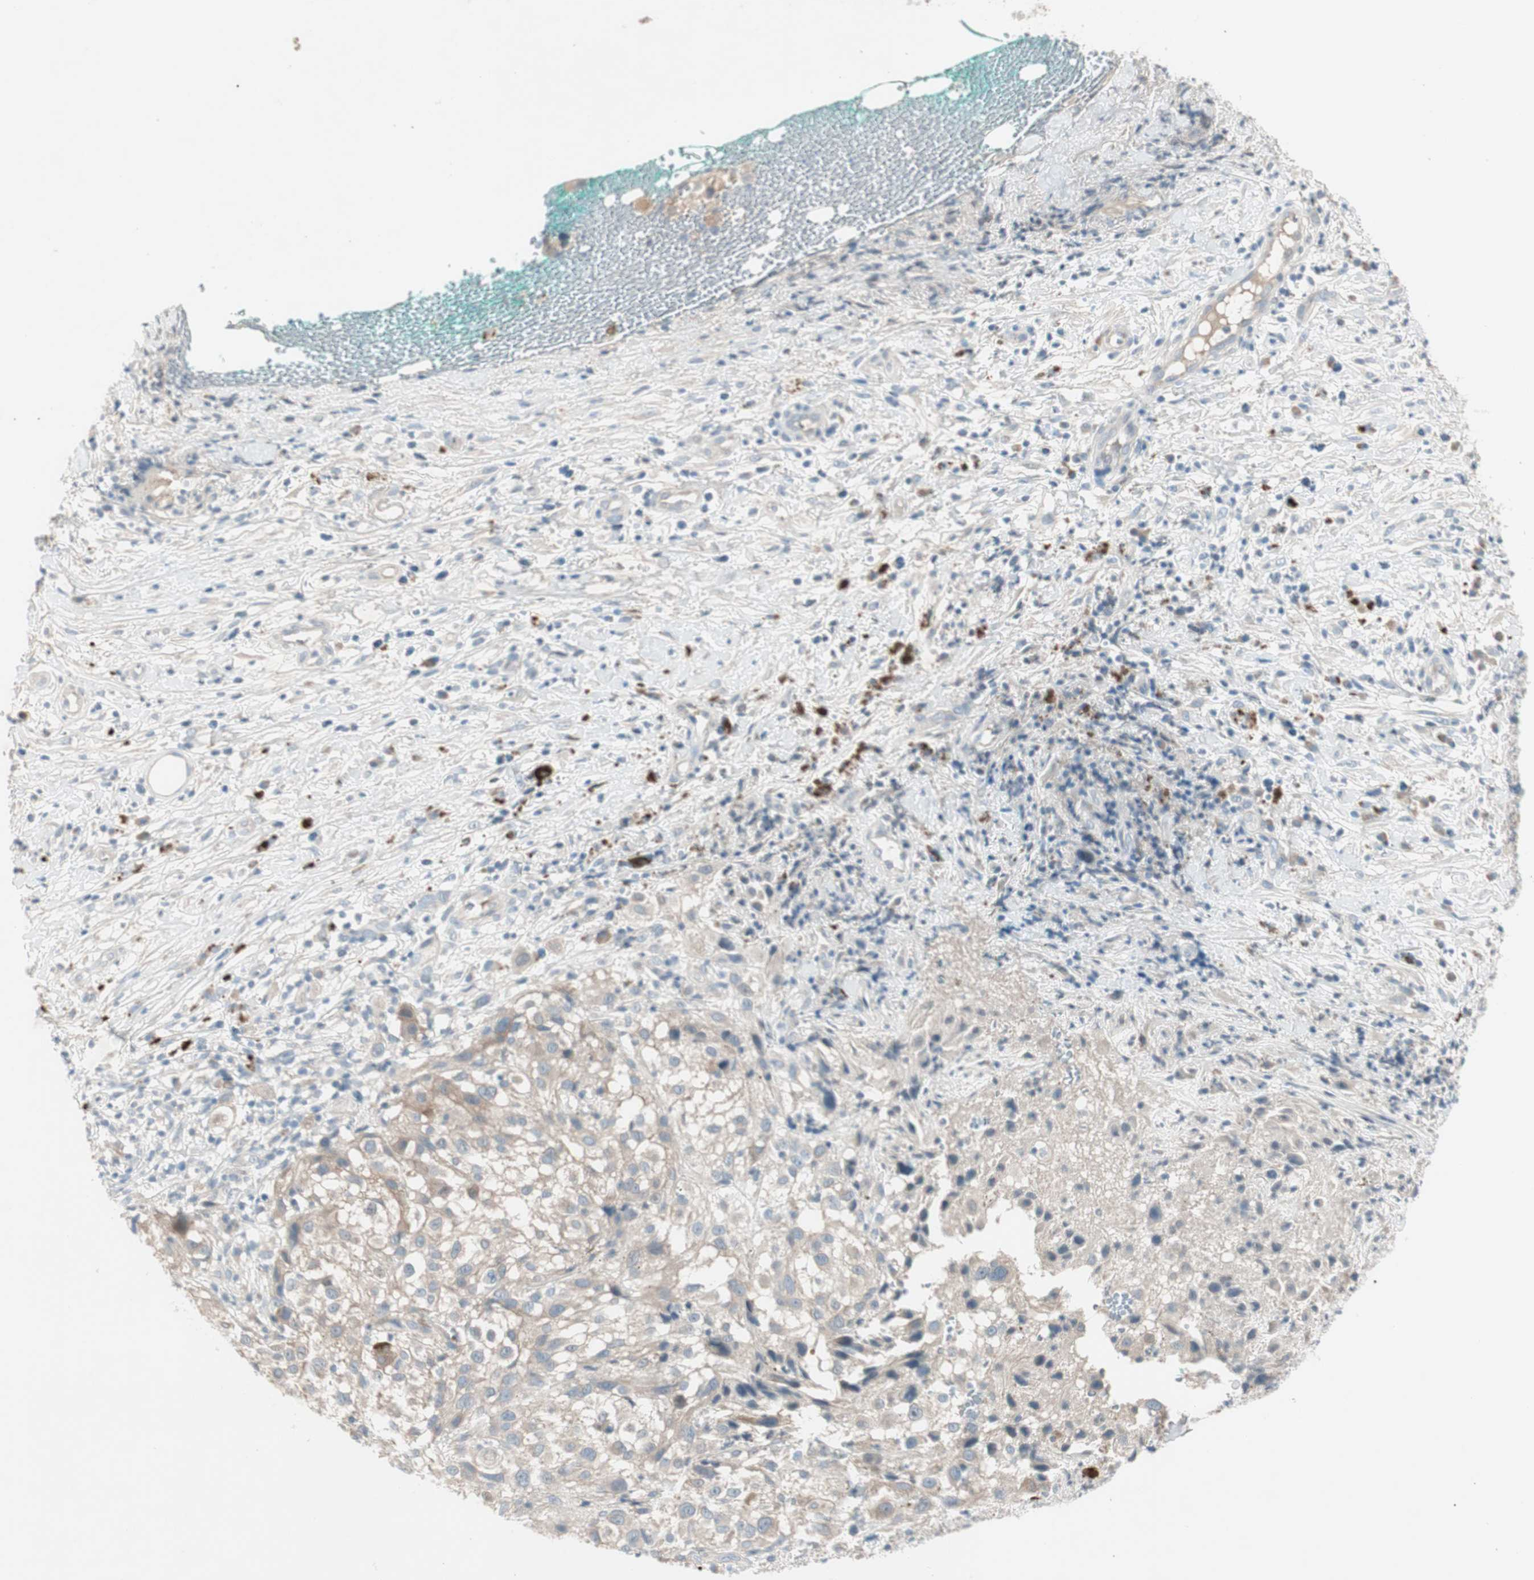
{"staining": {"intensity": "weak", "quantity": ">75%", "location": "cytoplasmic/membranous"}, "tissue": "melanoma", "cell_type": "Tumor cells", "image_type": "cancer", "snomed": [{"axis": "morphology", "description": "Necrosis, NOS"}, {"axis": "morphology", "description": "Malignant melanoma, NOS"}, {"axis": "topography", "description": "Skin"}], "caption": "An image showing weak cytoplasmic/membranous positivity in about >75% of tumor cells in melanoma, as visualized by brown immunohistochemical staining.", "gene": "MAPRE3", "patient": {"sex": "female", "age": 87}}